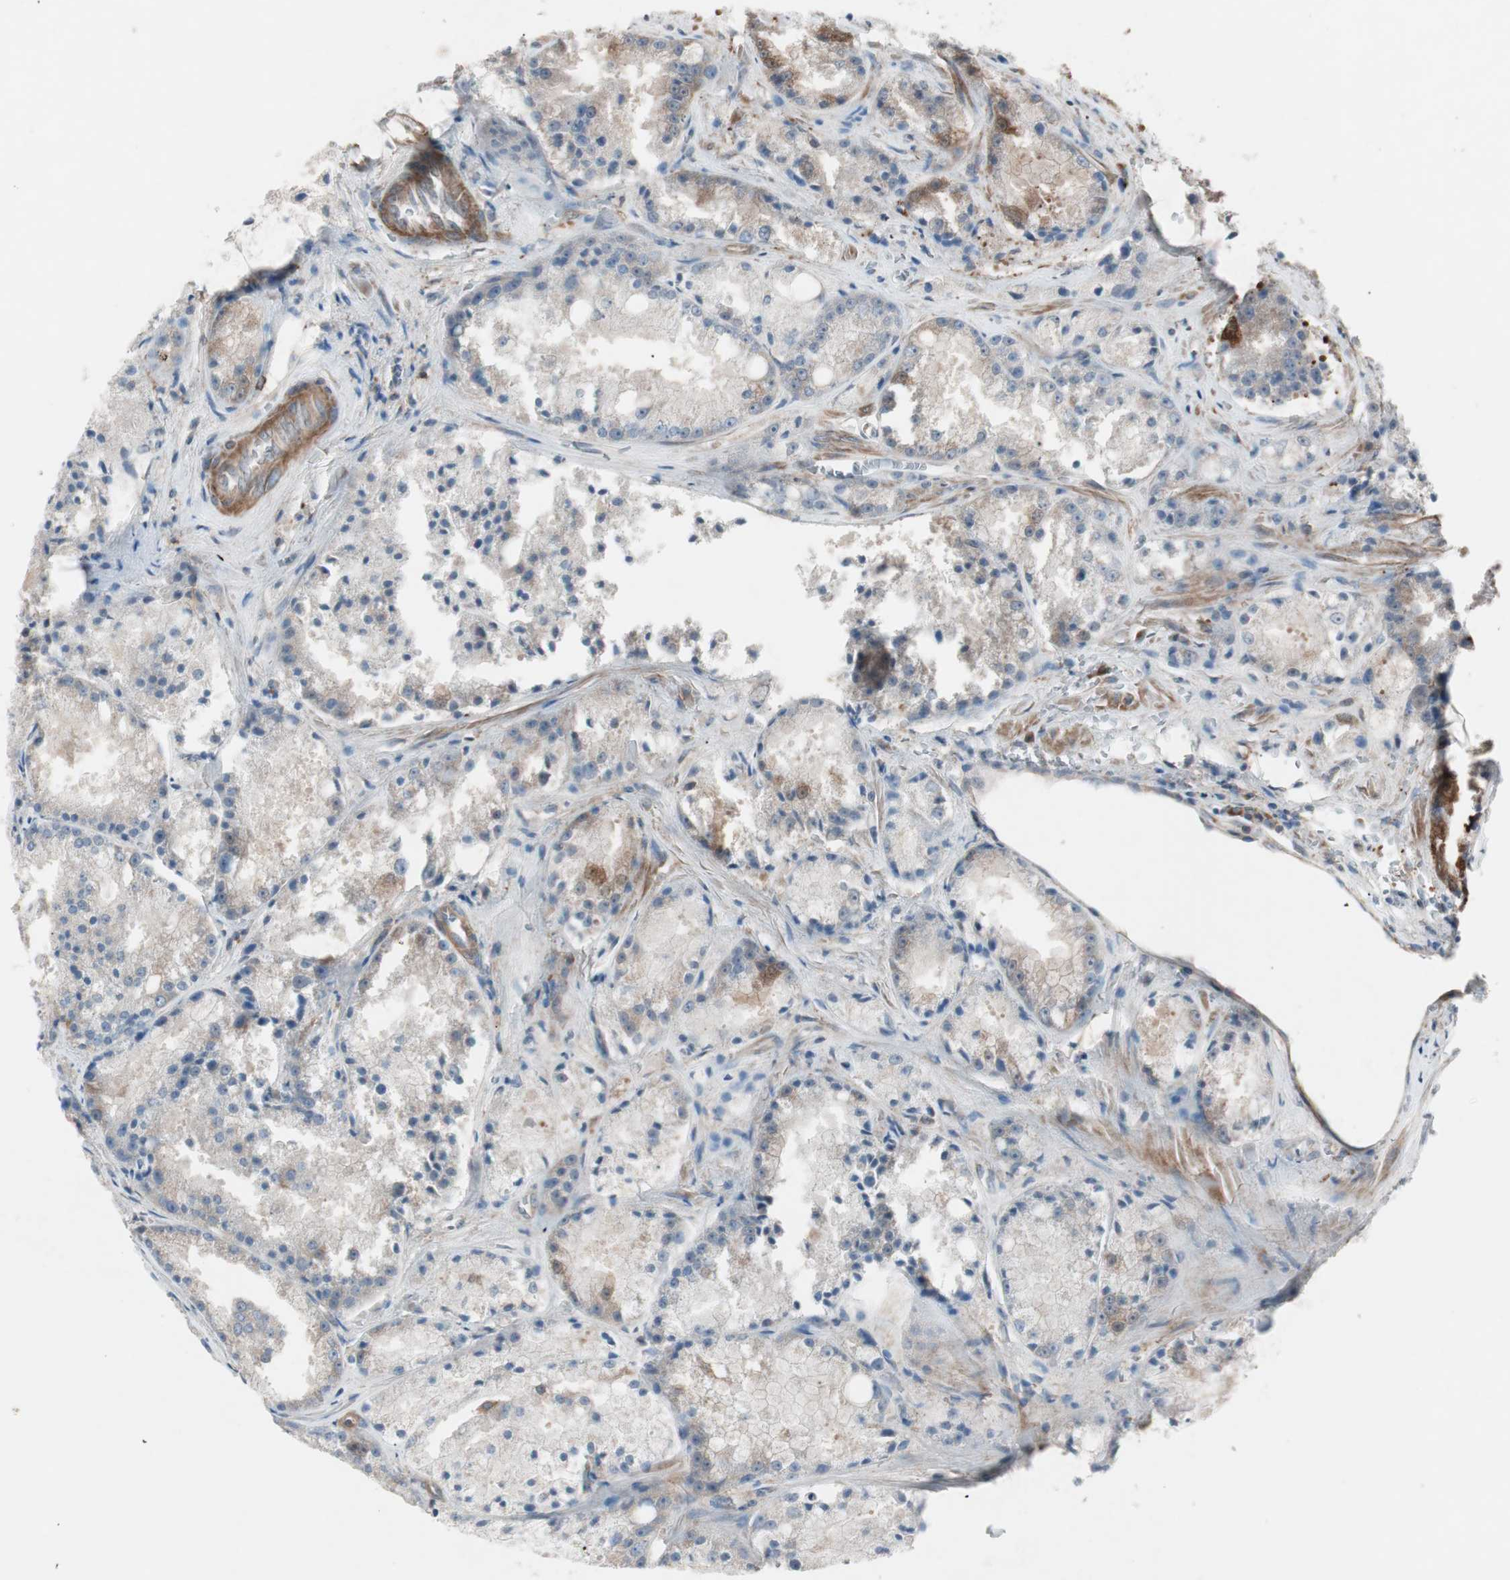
{"staining": {"intensity": "moderate", "quantity": "25%-75%", "location": "cytoplasmic/membranous"}, "tissue": "prostate cancer", "cell_type": "Tumor cells", "image_type": "cancer", "snomed": [{"axis": "morphology", "description": "Adenocarcinoma, Low grade"}, {"axis": "topography", "description": "Prostate"}], "caption": "Protein expression analysis of human prostate adenocarcinoma (low-grade) reveals moderate cytoplasmic/membranous positivity in approximately 25%-75% of tumor cells.", "gene": "STAB1", "patient": {"sex": "male", "age": 64}}